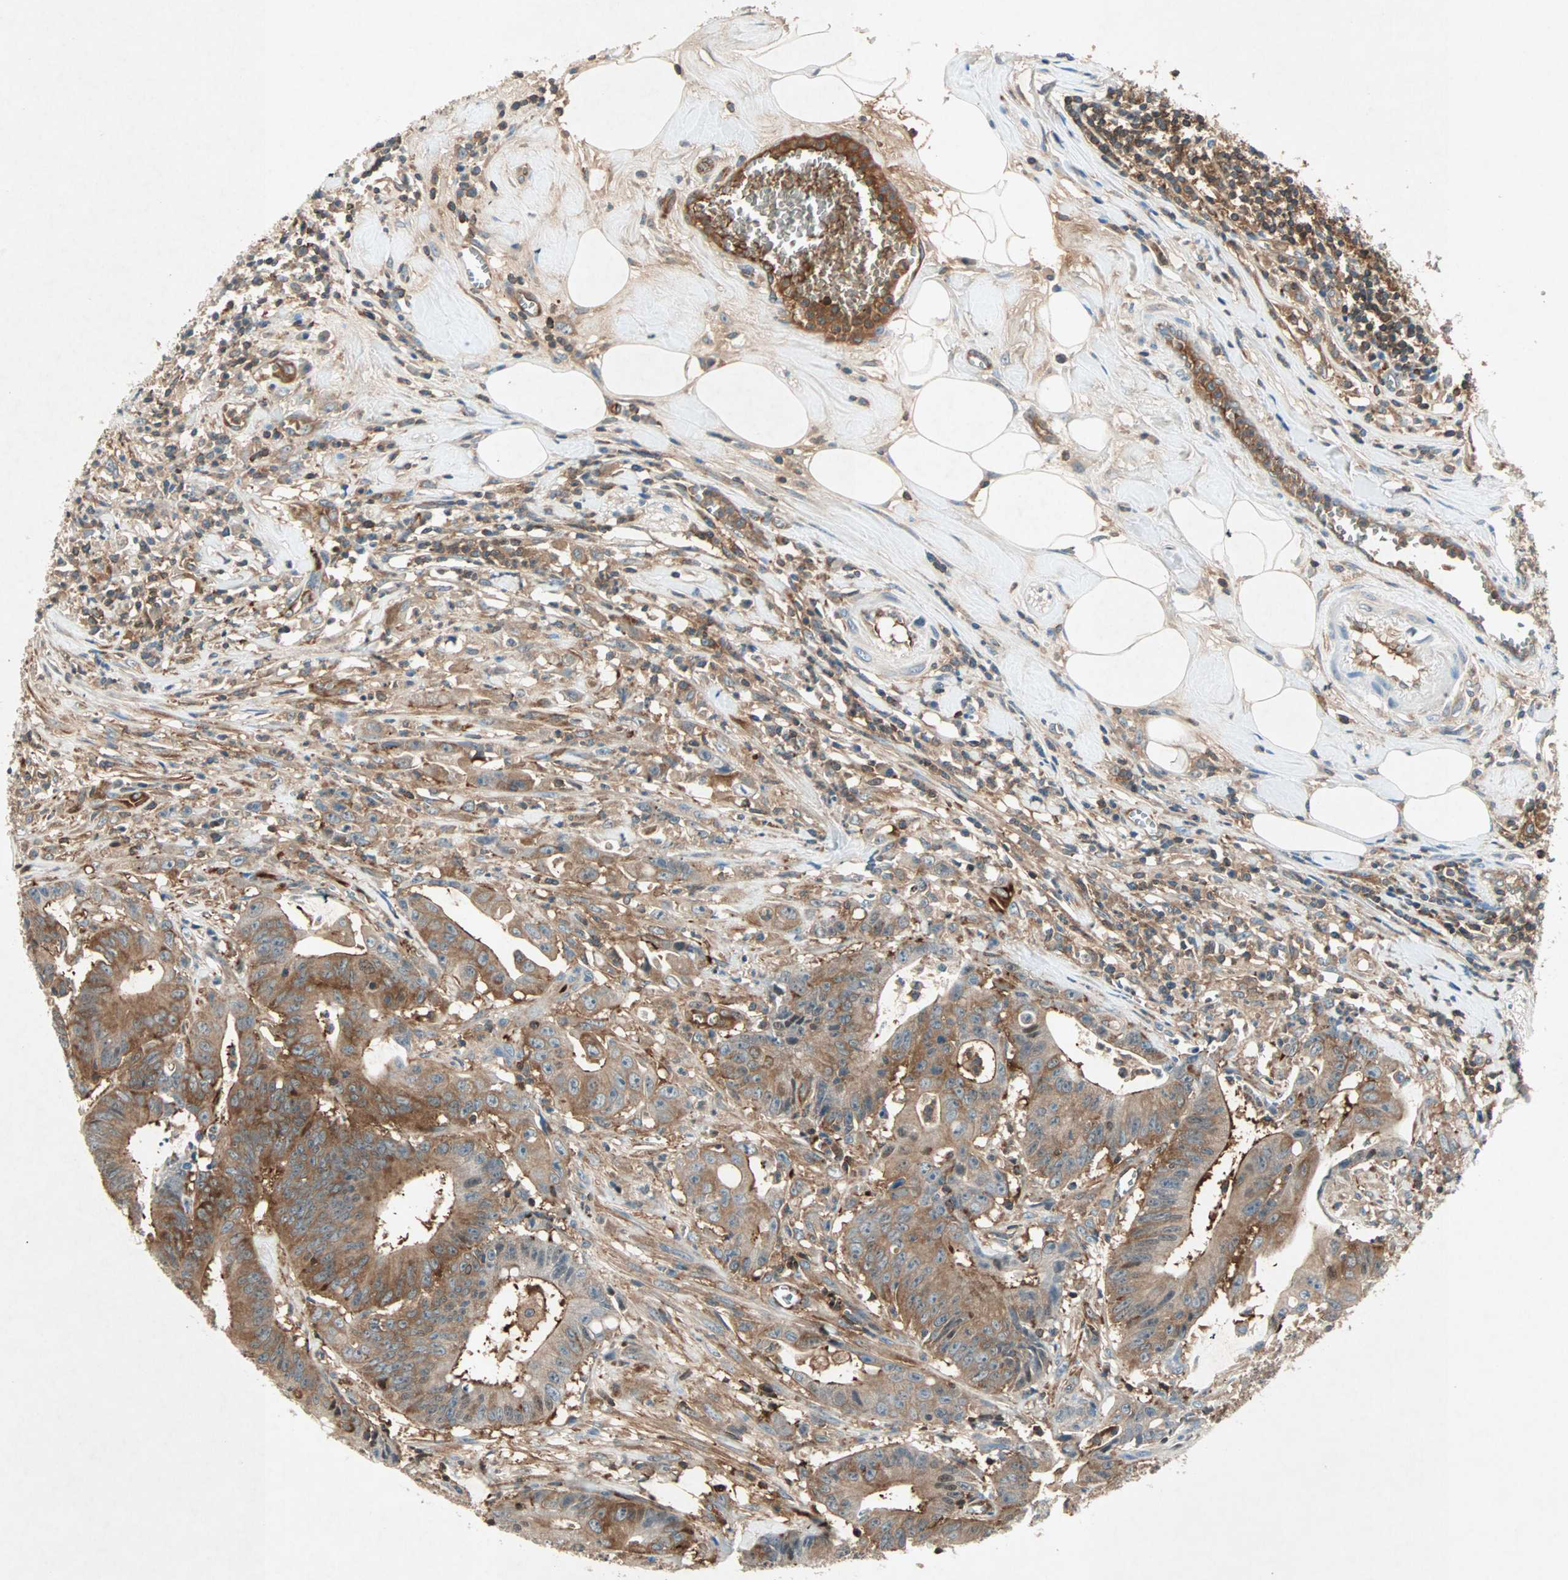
{"staining": {"intensity": "strong", "quantity": ">75%", "location": "cytoplasmic/membranous"}, "tissue": "colorectal cancer", "cell_type": "Tumor cells", "image_type": "cancer", "snomed": [{"axis": "morphology", "description": "Adenocarcinoma, NOS"}, {"axis": "topography", "description": "Colon"}], "caption": "Protein expression analysis of human adenocarcinoma (colorectal) reveals strong cytoplasmic/membranous staining in about >75% of tumor cells.", "gene": "TEC", "patient": {"sex": "male", "age": 45}}